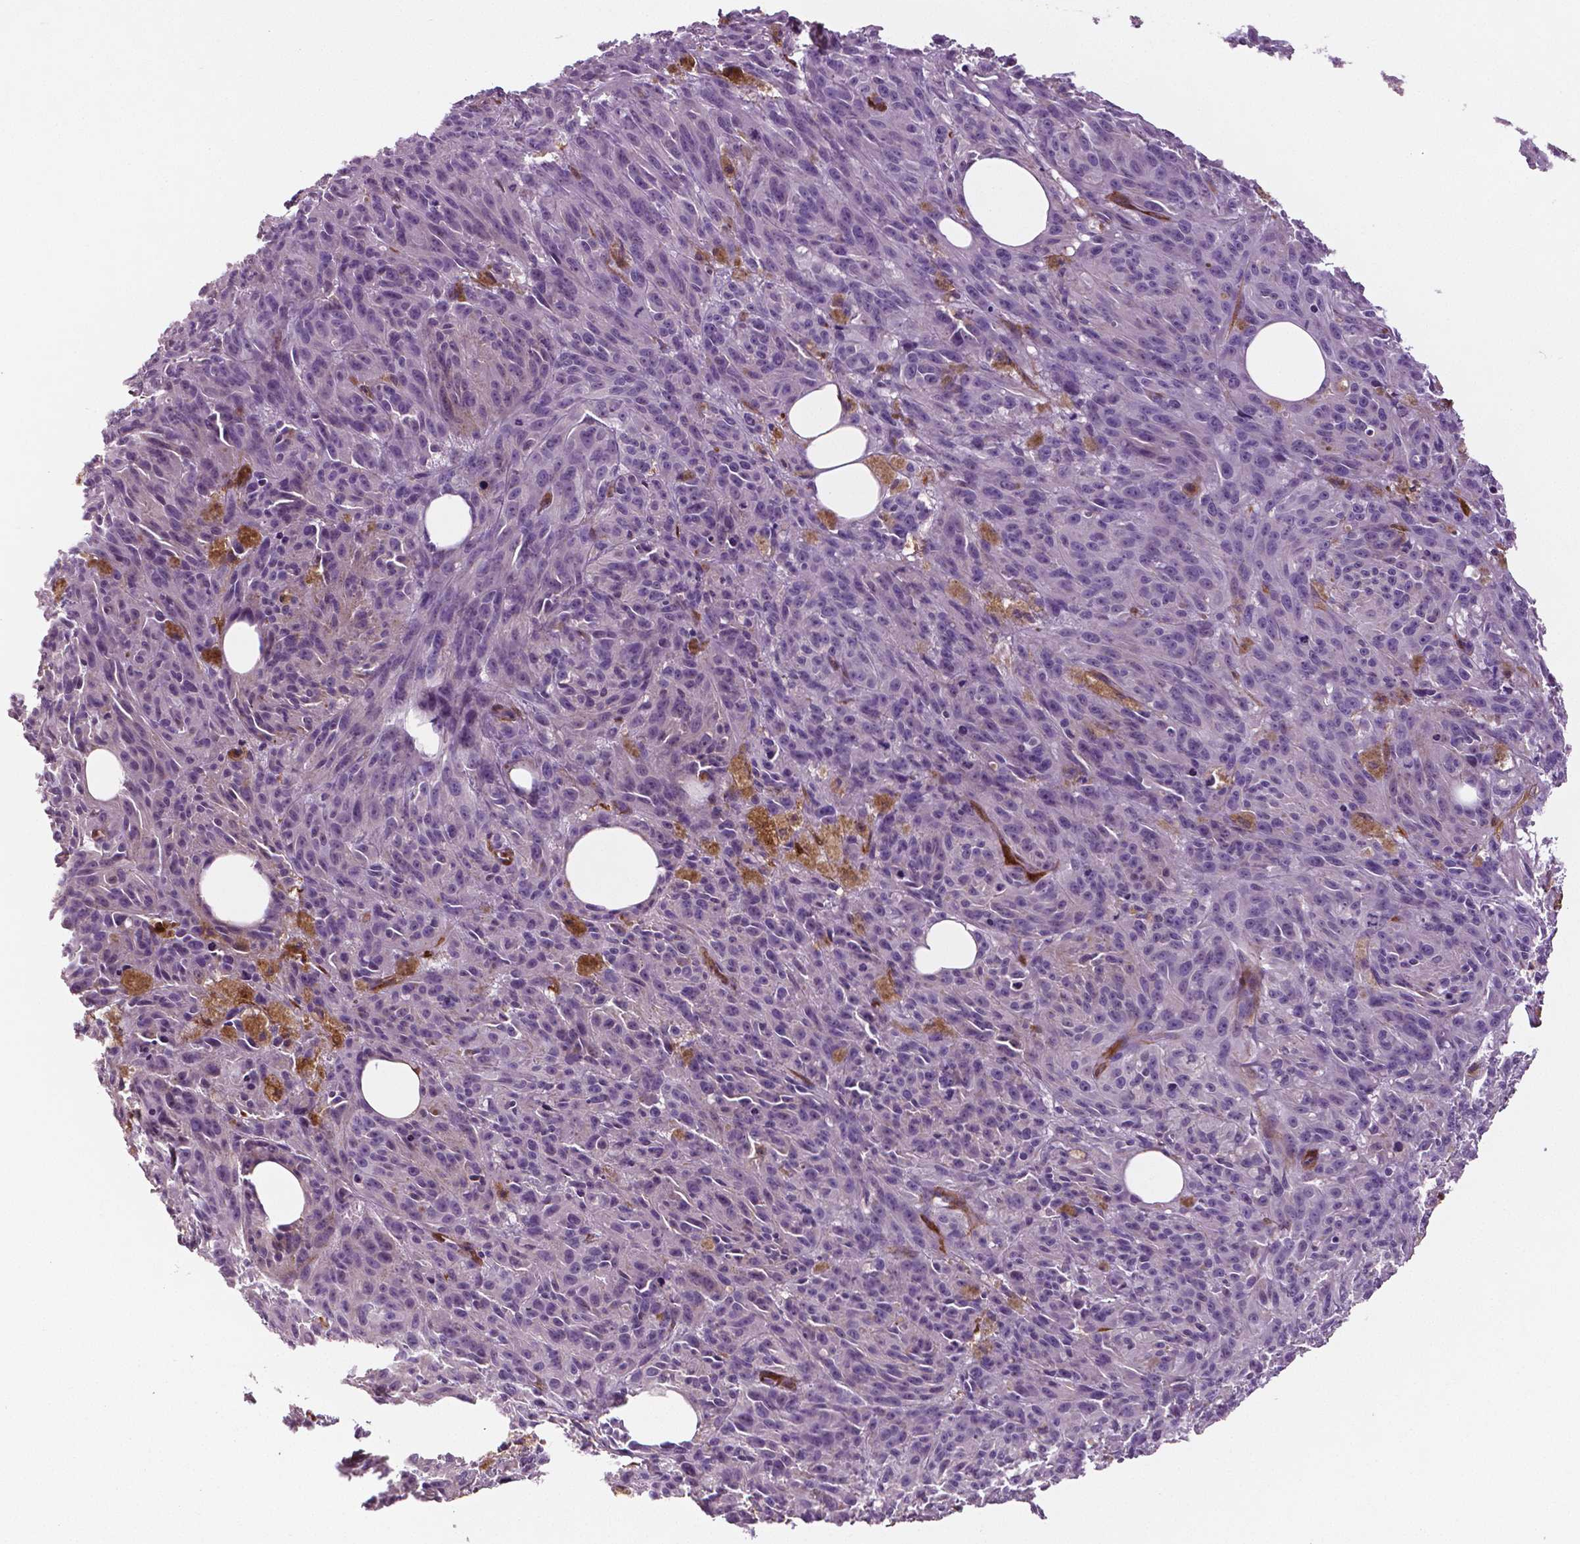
{"staining": {"intensity": "negative", "quantity": "none", "location": "none"}, "tissue": "melanoma", "cell_type": "Tumor cells", "image_type": "cancer", "snomed": [{"axis": "morphology", "description": "Malignant melanoma, NOS"}, {"axis": "topography", "description": "Skin"}], "caption": "Tumor cells show no significant protein positivity in malignant melanoma. Nuclei are stained in blue.", "gene": "PHGDH", "patient": {"sex": "female", "age": 34}}